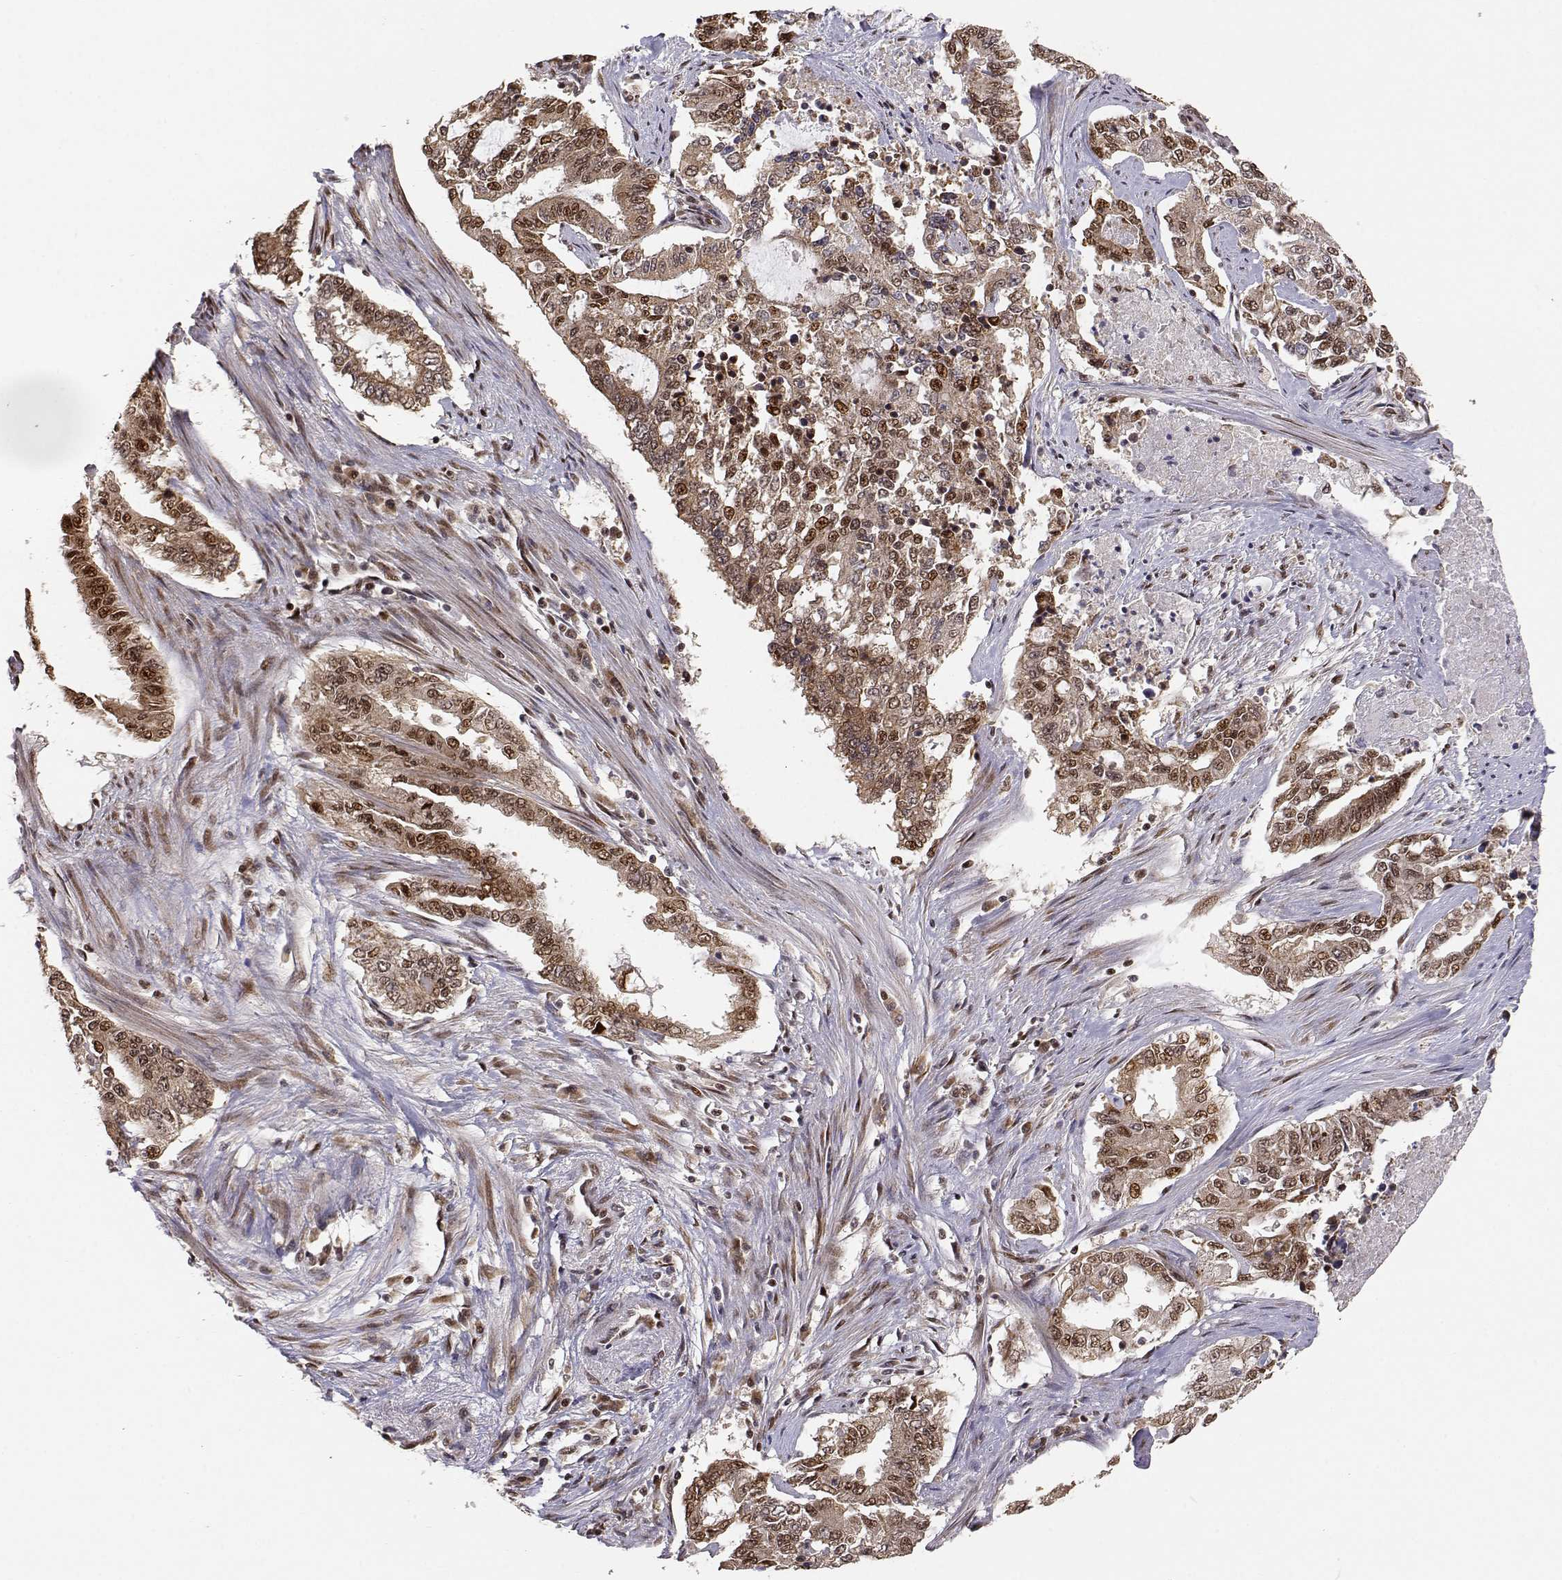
{"staining": {"intensity": "strong", "quantity": "<25%", "location": "cytoplasmic/membranous,nuclear"}, "tissue": "endometrial cancer", "cell_type": "Tumor cells", "image_type": "cancer", "snomed": [{"axis": "morphology", "description": "Adenocarcinoma, NOS"}, {"axis": "topography", "description": "Uterus"}], "caption": "IHC (DAB) staining of endometrial adenocarcinoma reveals strong cytoplasmic/membranous and nuclear protein staining in approximately <25% of tumor cells.", "gene": "BRCA1", "patient": {"sex": "female", "age": 59}}